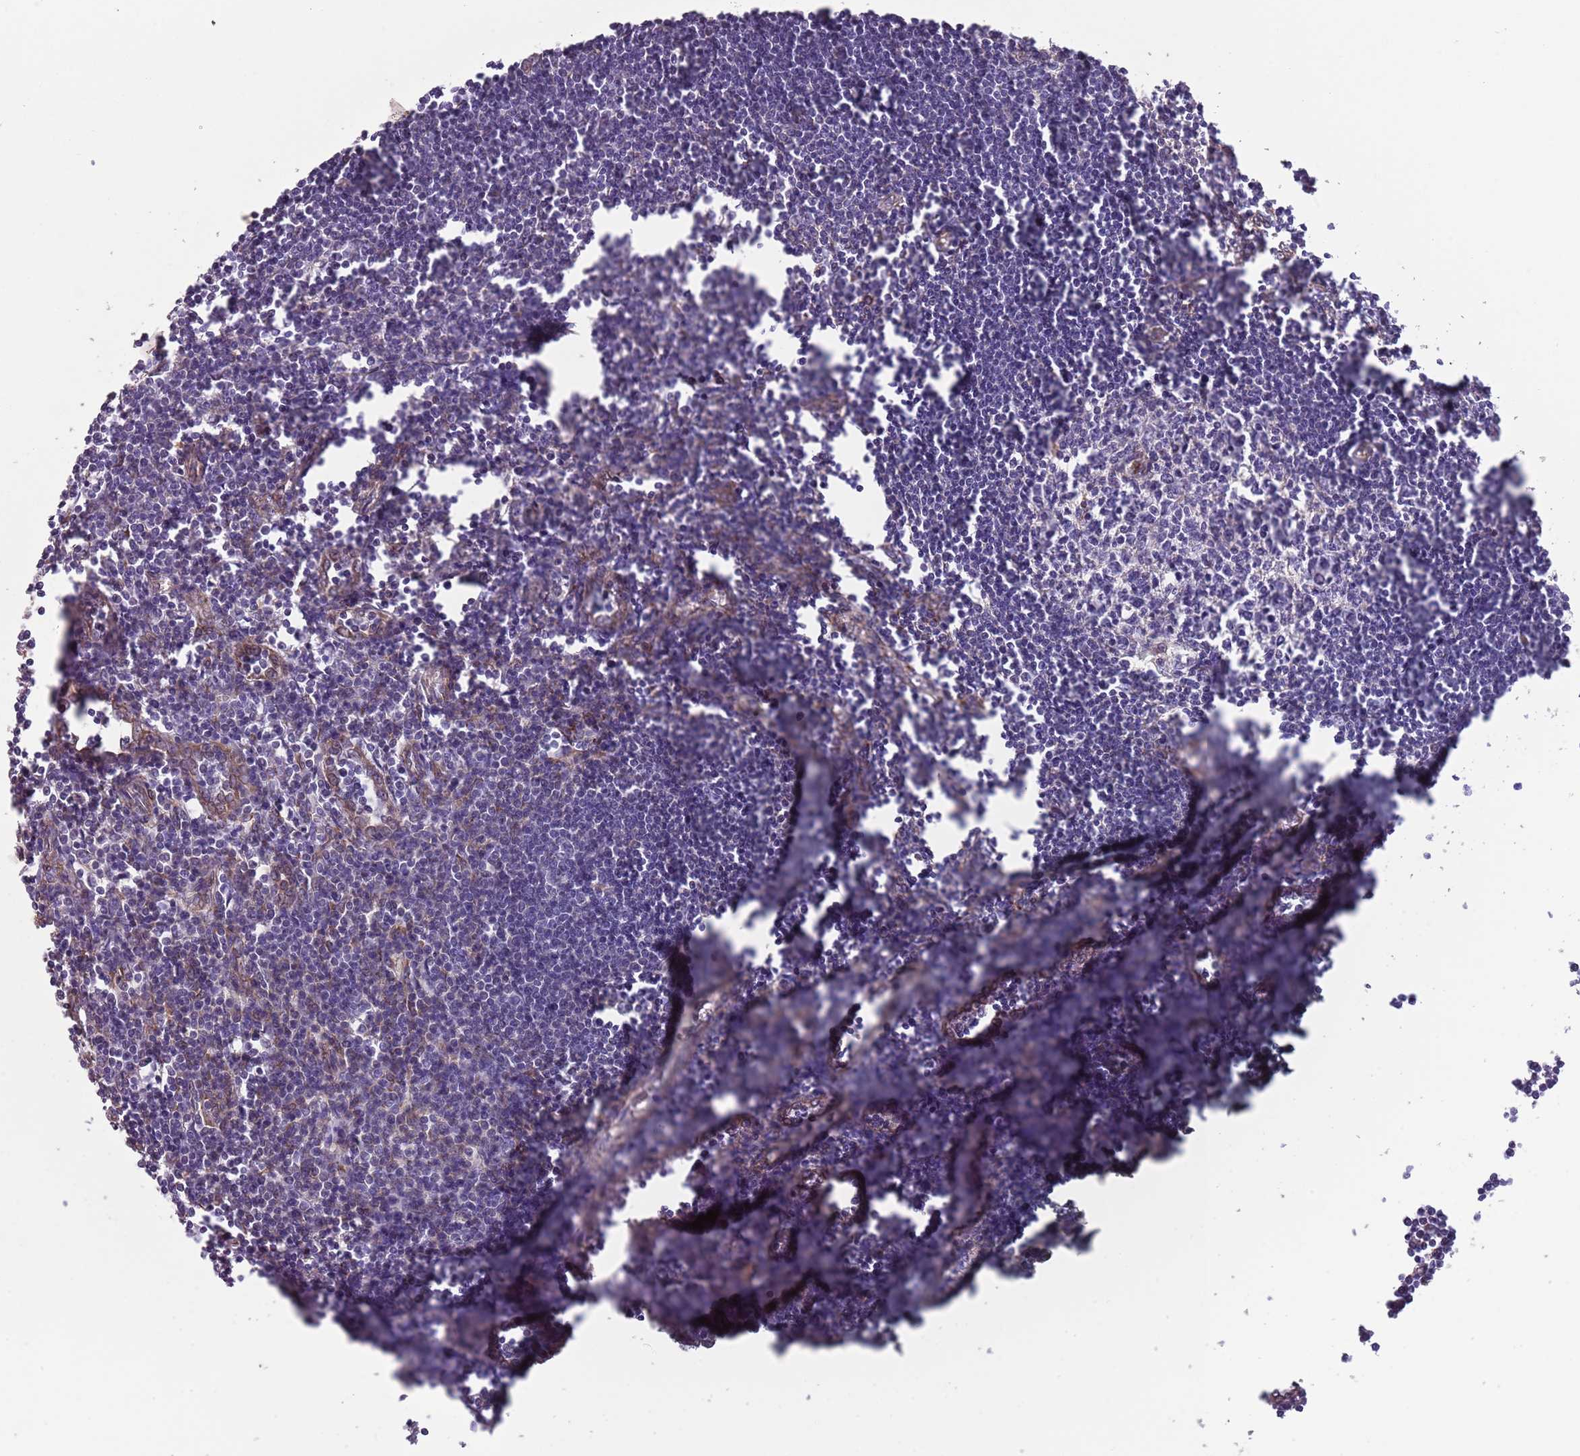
{"staining": {"intensity": "negative", "quantity": "none", "location": "none"}, "tissue": "lymph node", "cell_type": "Germinal center cells", "image_type": "normal", "snomed": [{"axis": "morphology", "description": "Normal tissue, NOS"}, {"axis": "morphology", "description": "Malignant melanoma, Metastatic site"}, {"axis": "topography", "description": "Lymph node"}], "caption": "Immunohistochemistry photomicrograph of benign human lymph node stained for a protein (brown), which demonstrates no expression in germinal center cells. The staining was performed using DAB (3,3'-diaminobenzidine) to visualize the protein expression in brown, while the nuclei were stained in blue with hematoxylin (Magnification: 20x).", "gene": "CREBZF", "patient": {"sex": "male", "age": 41}}